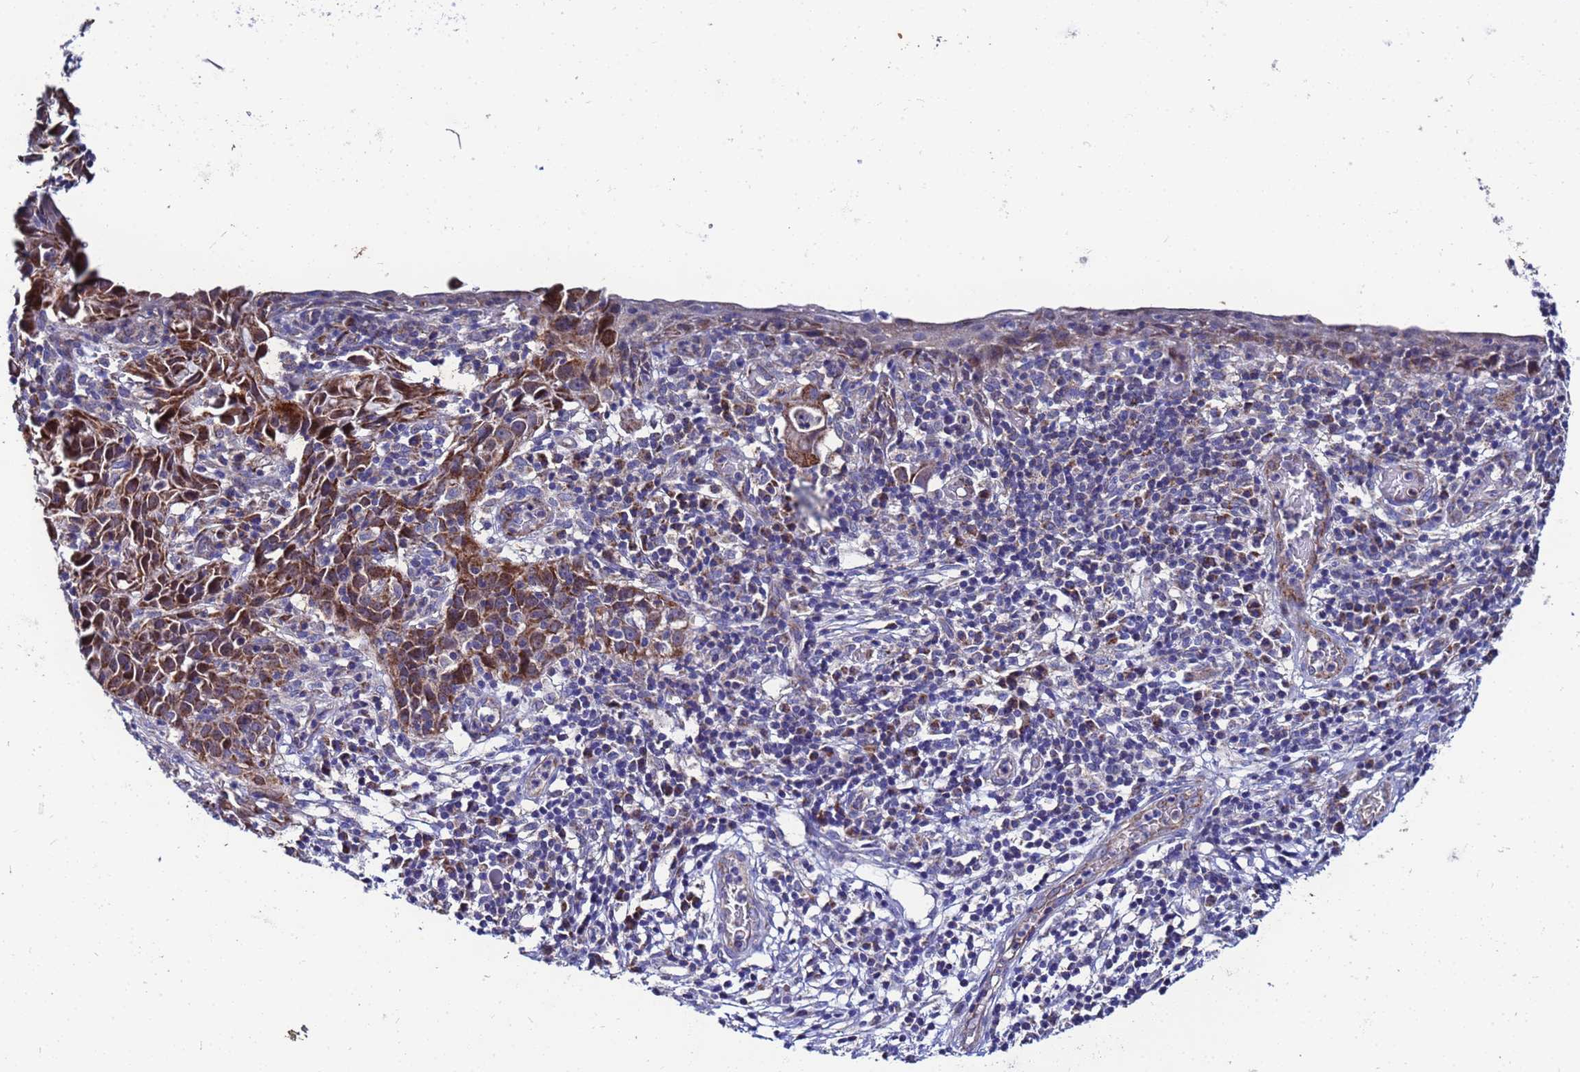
{"staining": {"intensity": "strong", "quantity": "25%-75%", "location": "cytoplasmic/membranous"}, "tissue": "cervical cancer", "cell_type": "Tumor cells", "image_type": "cancer", "snomed": [{"axis": "morphology", "description": "Squamous cell carcinoma, NOS"}, {"axis": "topography", "description": "Cervix"}], "caption": "The image demonstrates a brown stain indicating the presence of a protein in the cytoplasmic/membranous of tumor cells in cervical squamous cell carcinoma. (Brightfield microscopy of DAB IHC at high magnification).", "gene": "FAHD2A", "patient": {"sex": "female", "age": 50}}